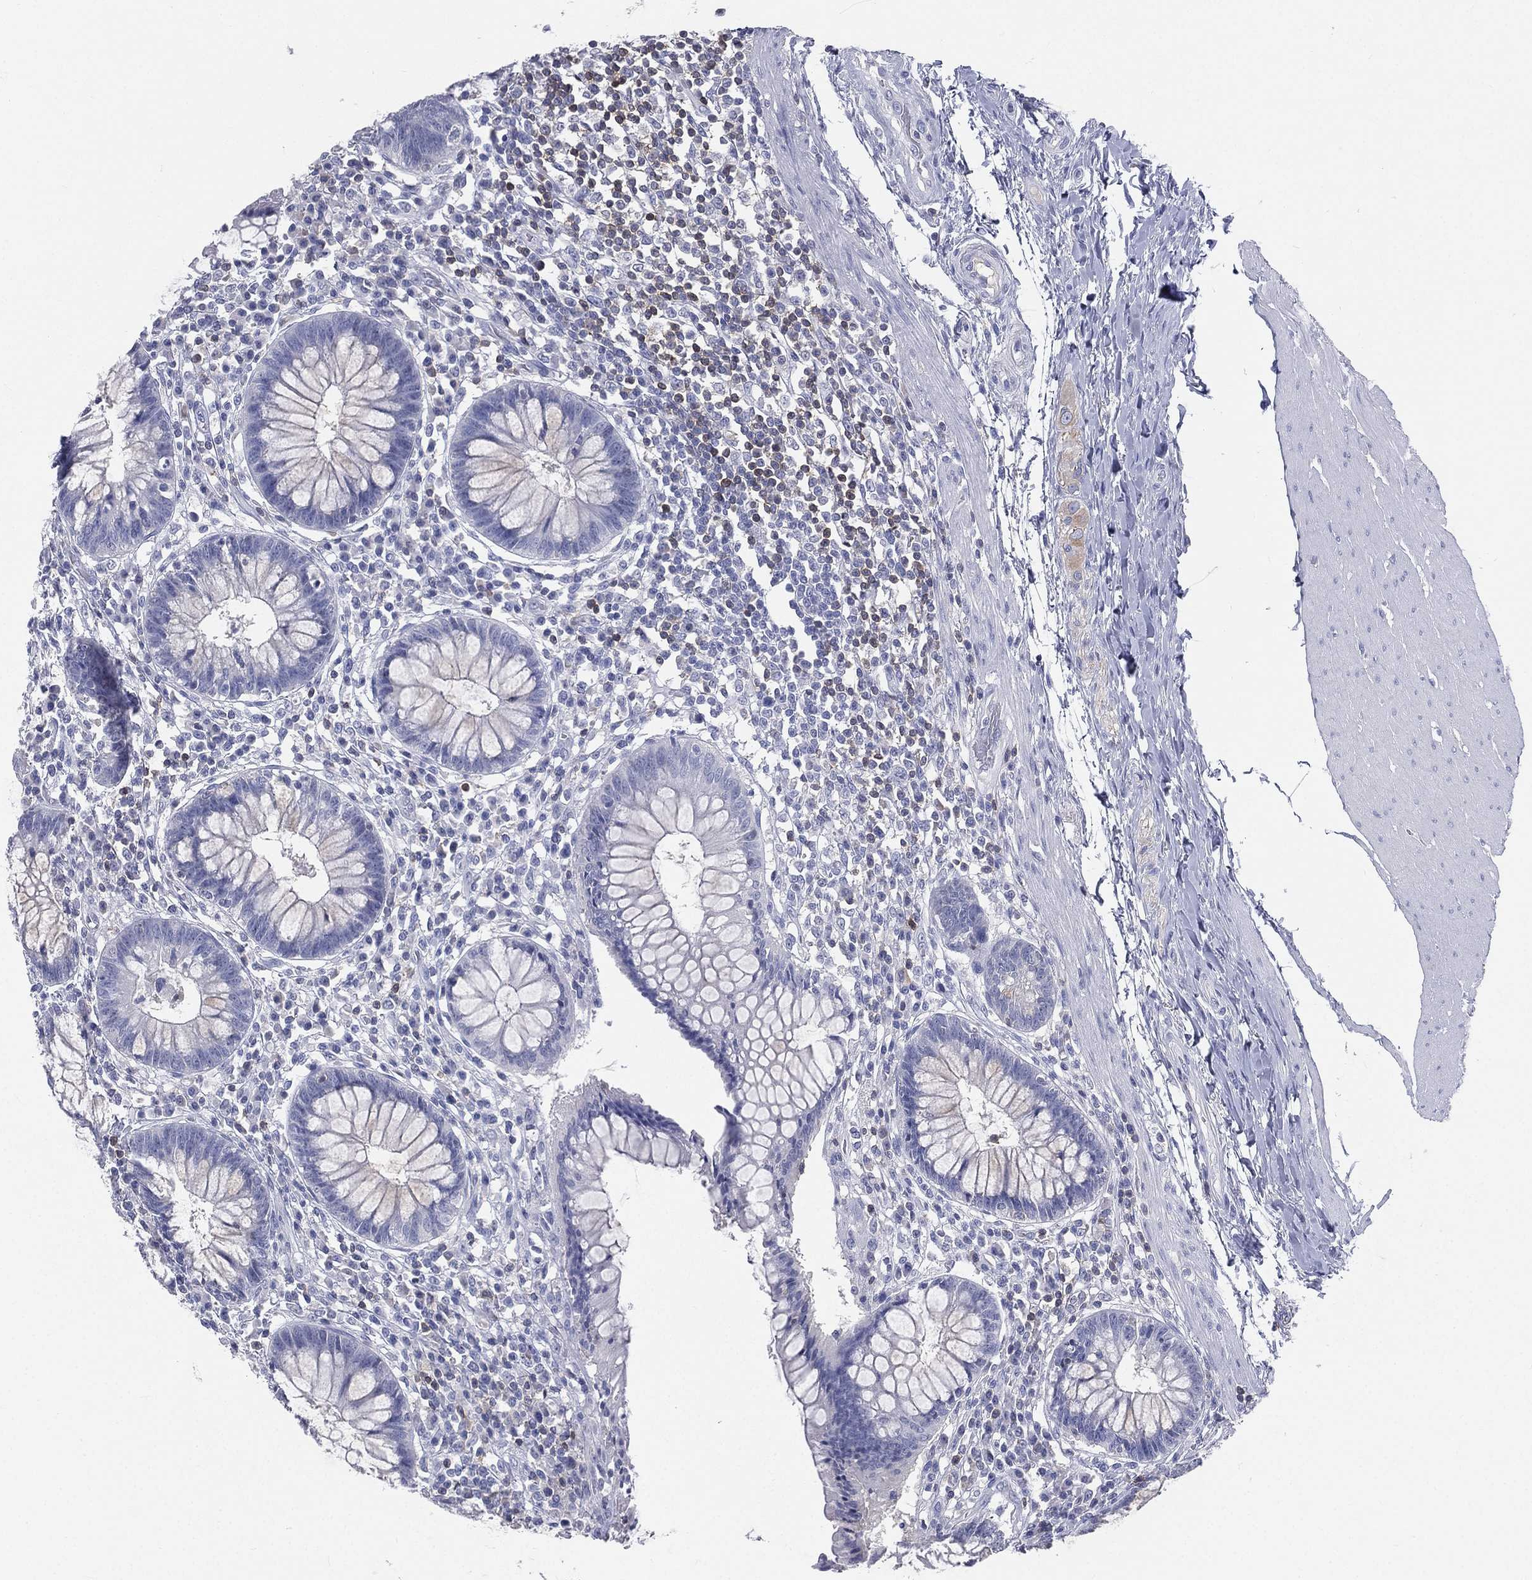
{"staining": {"intensity": "negative", "quantity": "none", "location": "none"}, "tissue": "rectum", "cell_type": "Glandular cells", "image_type": "normal", "snomed": [{"axis": "morphology", "description": "Normal tissue, NOS"}, {"axis": "topography", "description": "Rectum"}], "caption": "Protein analysis of normal rectum demonstrates no significant positivity in glandular cells. (Brightfield microscopy of DAB (3,3'-diaminobenzidine) IHC at high magnification).", "gene": "CD3D", "patient": {"sex": "female", "age": 58}}